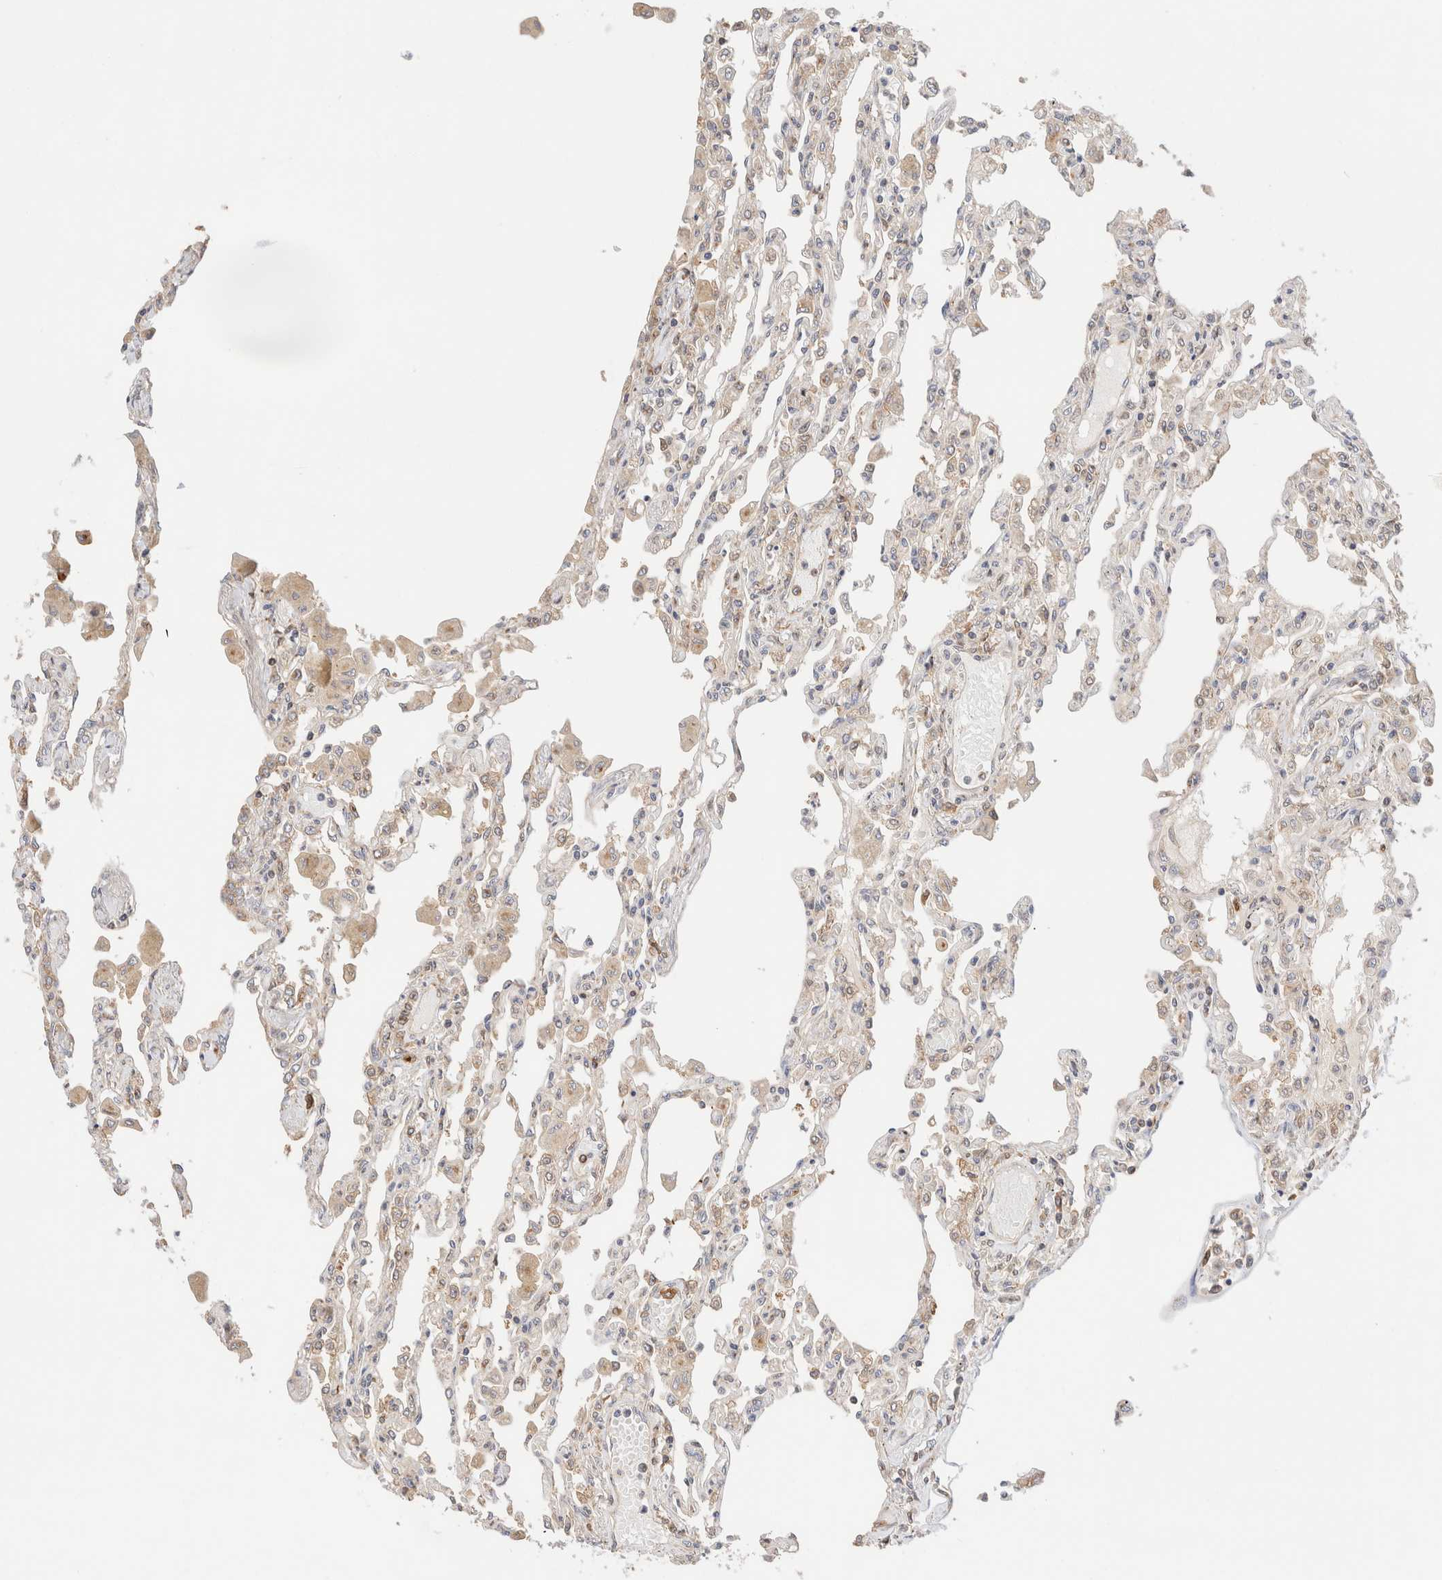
{"staining": {"intensity": "weak", "quantity": "<25%", "location": "cytoplasmic/membranous"}, "tissue": "lung", "cell_type": "Alveolar cells", "image_type": "normal", "snomed": [{"axis": "morphology", "description": "Normal tissue, NOS"}, {"axis": "topography", "description": "Bronchus"}, {"axis": "topography", "description": "Lung"}], "caption": "Alveolar cells show no significant protein expression in unremarkable lung. The staining is performed using DAB brown chromogen with nuclei counter-stained in using hematoxylin.", "gene": "RABEP1", "patient": {"sex": "female", "age": 49}}